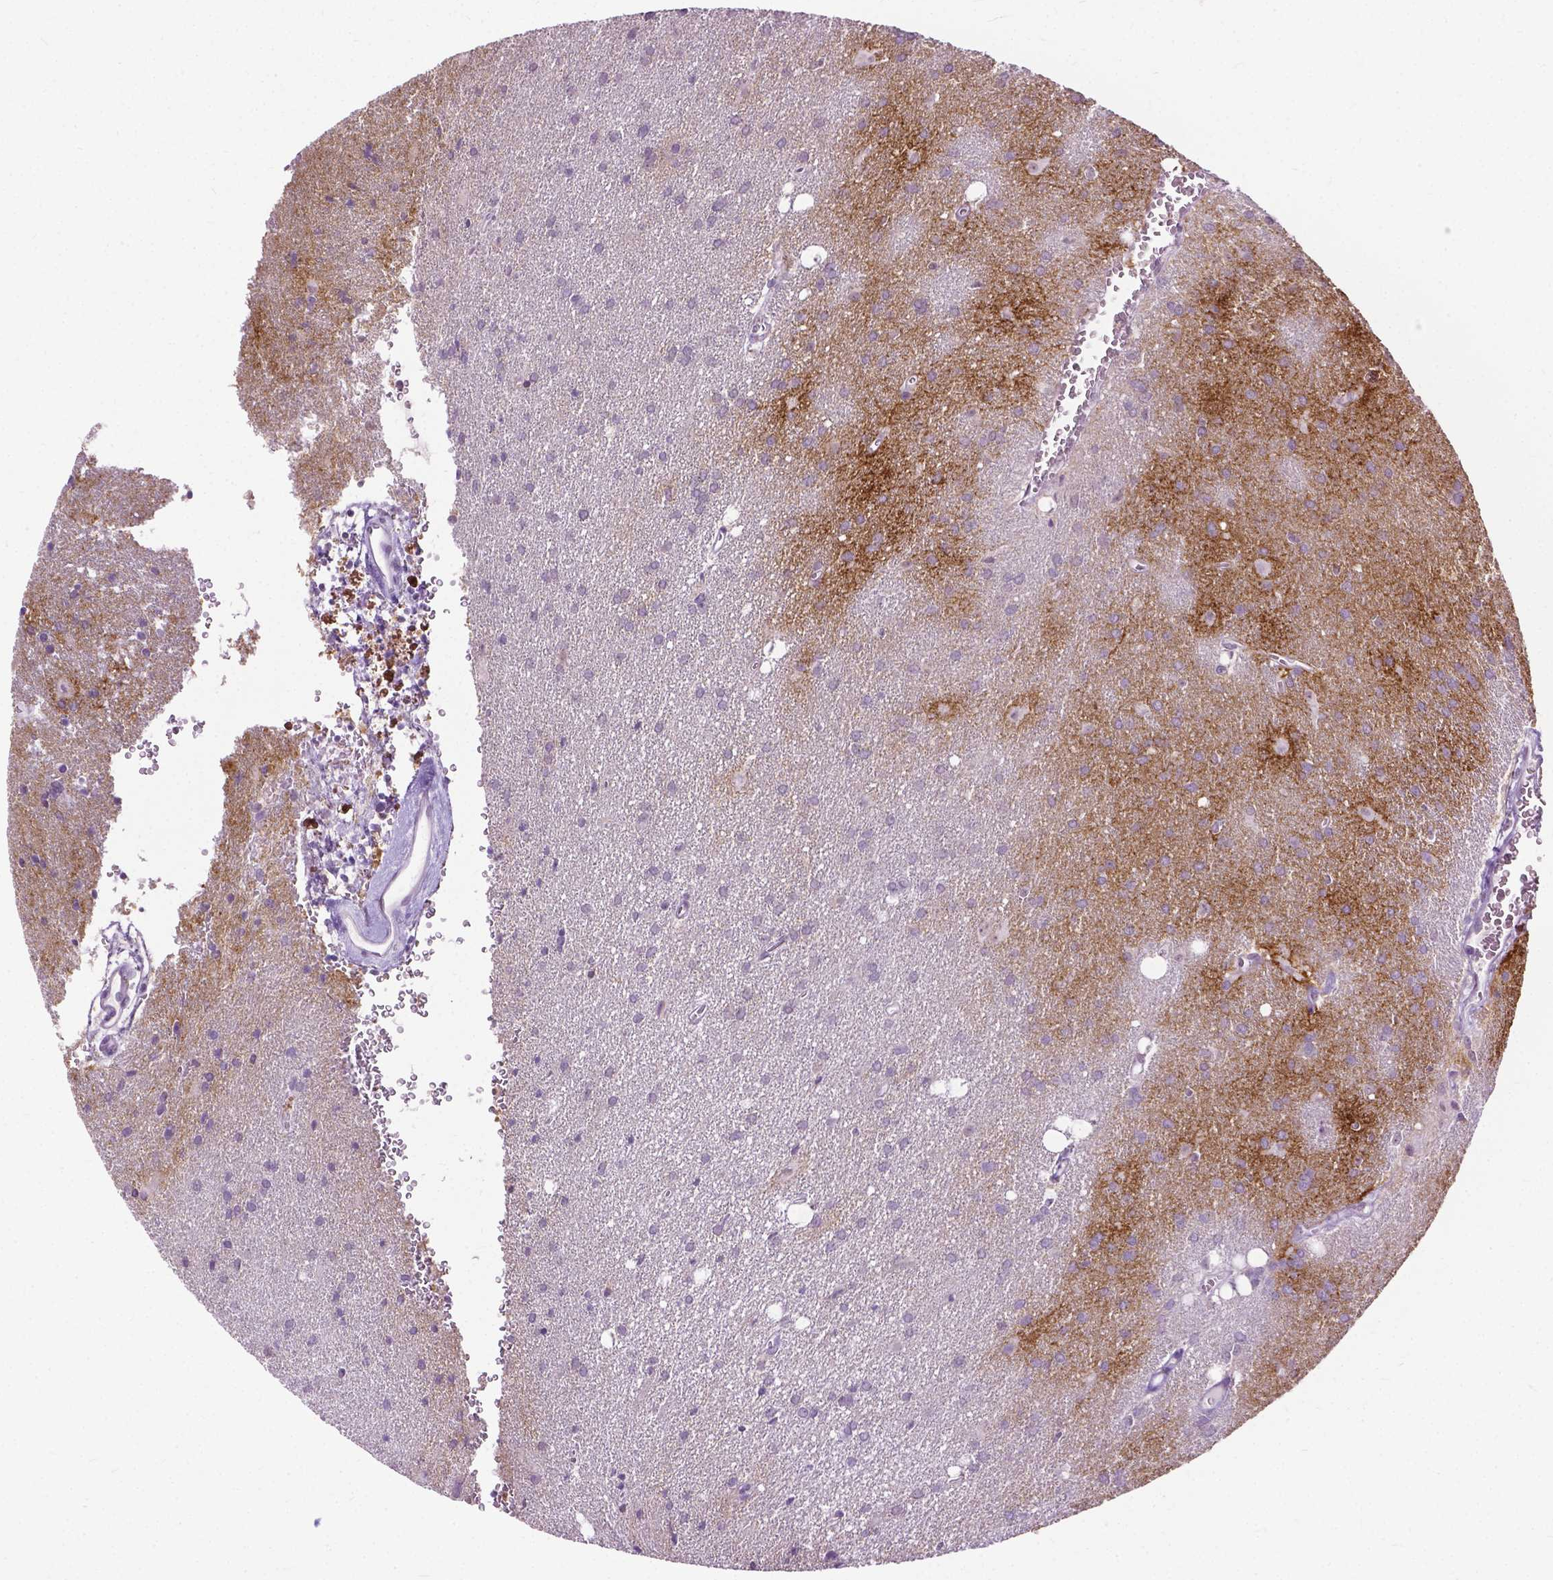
{"staining": {"intensity": "negative", "quantity": "none", "location": "none"}, "tissue": "glioma", "cell_type": "Tumor cells", "image_type": "cancer", "snomed": [{"axis": "morphology", "description": "Glioma, malignant, Low grade"}, {"axis": "topography", "description": "Brain"}], "caption": "A photomicrograph of human malignant glioma (low-grade) is negative for staining in tumor cells.", "gene": "GPR37L1", "patient": {"sex": "male", "age": 58}}